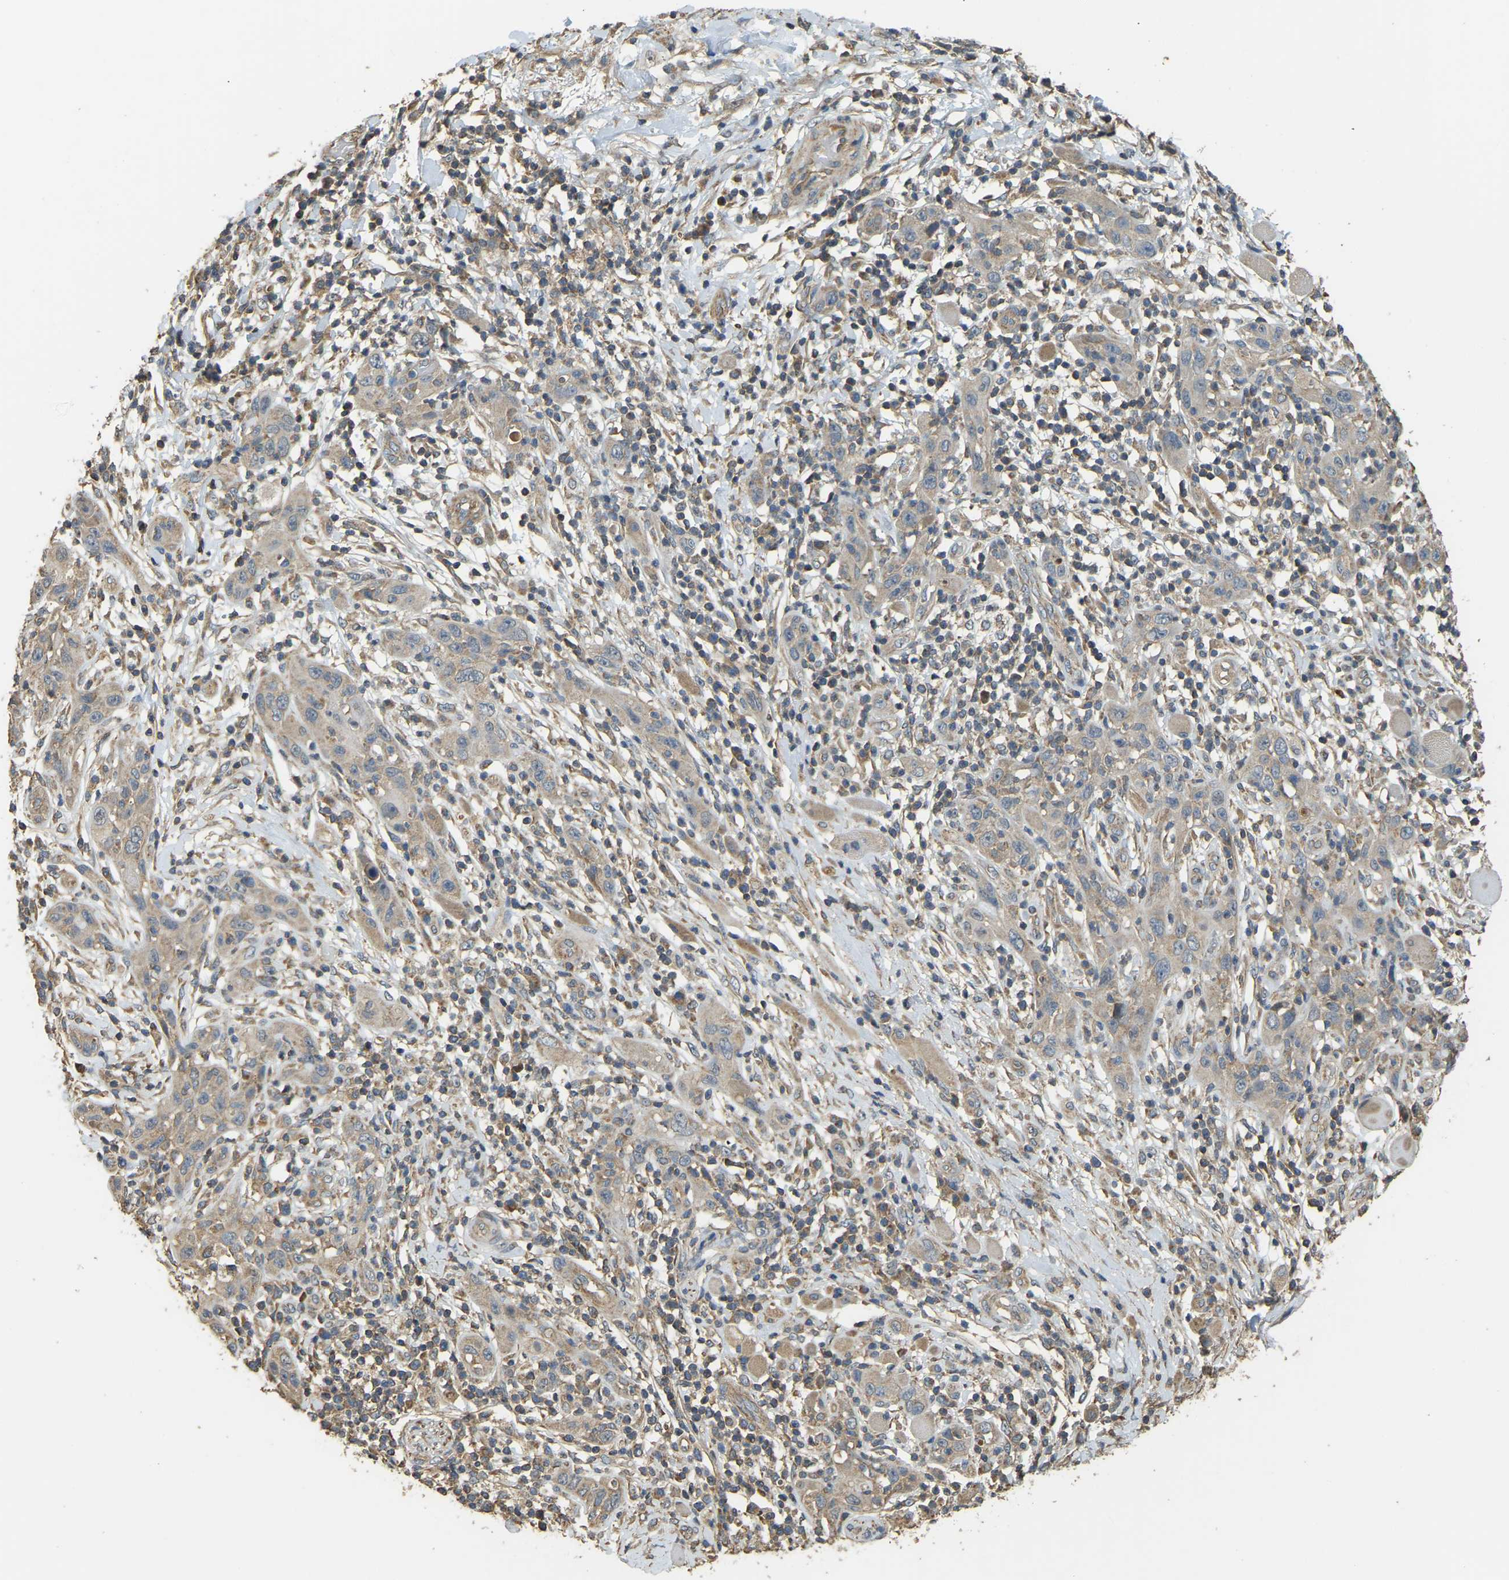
{"staining": {"intensity": "weak", "quantity": ">75%", "location": "cytoplasmic/membranous"}, "tissue": "skin cancer", "cell_type": "Tumor cells", "image_type": "cancer", "snomed": [{"axis": "morphology", "description": "Squamous cell carcinoma, NOS"}, {"axis": "topography", "description": "Skin"}], "caption": "Protein expression analysis of human squamous cell carcinoma (skin) reveals weak cytoplasmic/membranous positivity in about >75% of tumor cells.", "gene": "GNG2", "patient": {"sex": "female", "age": 88}}